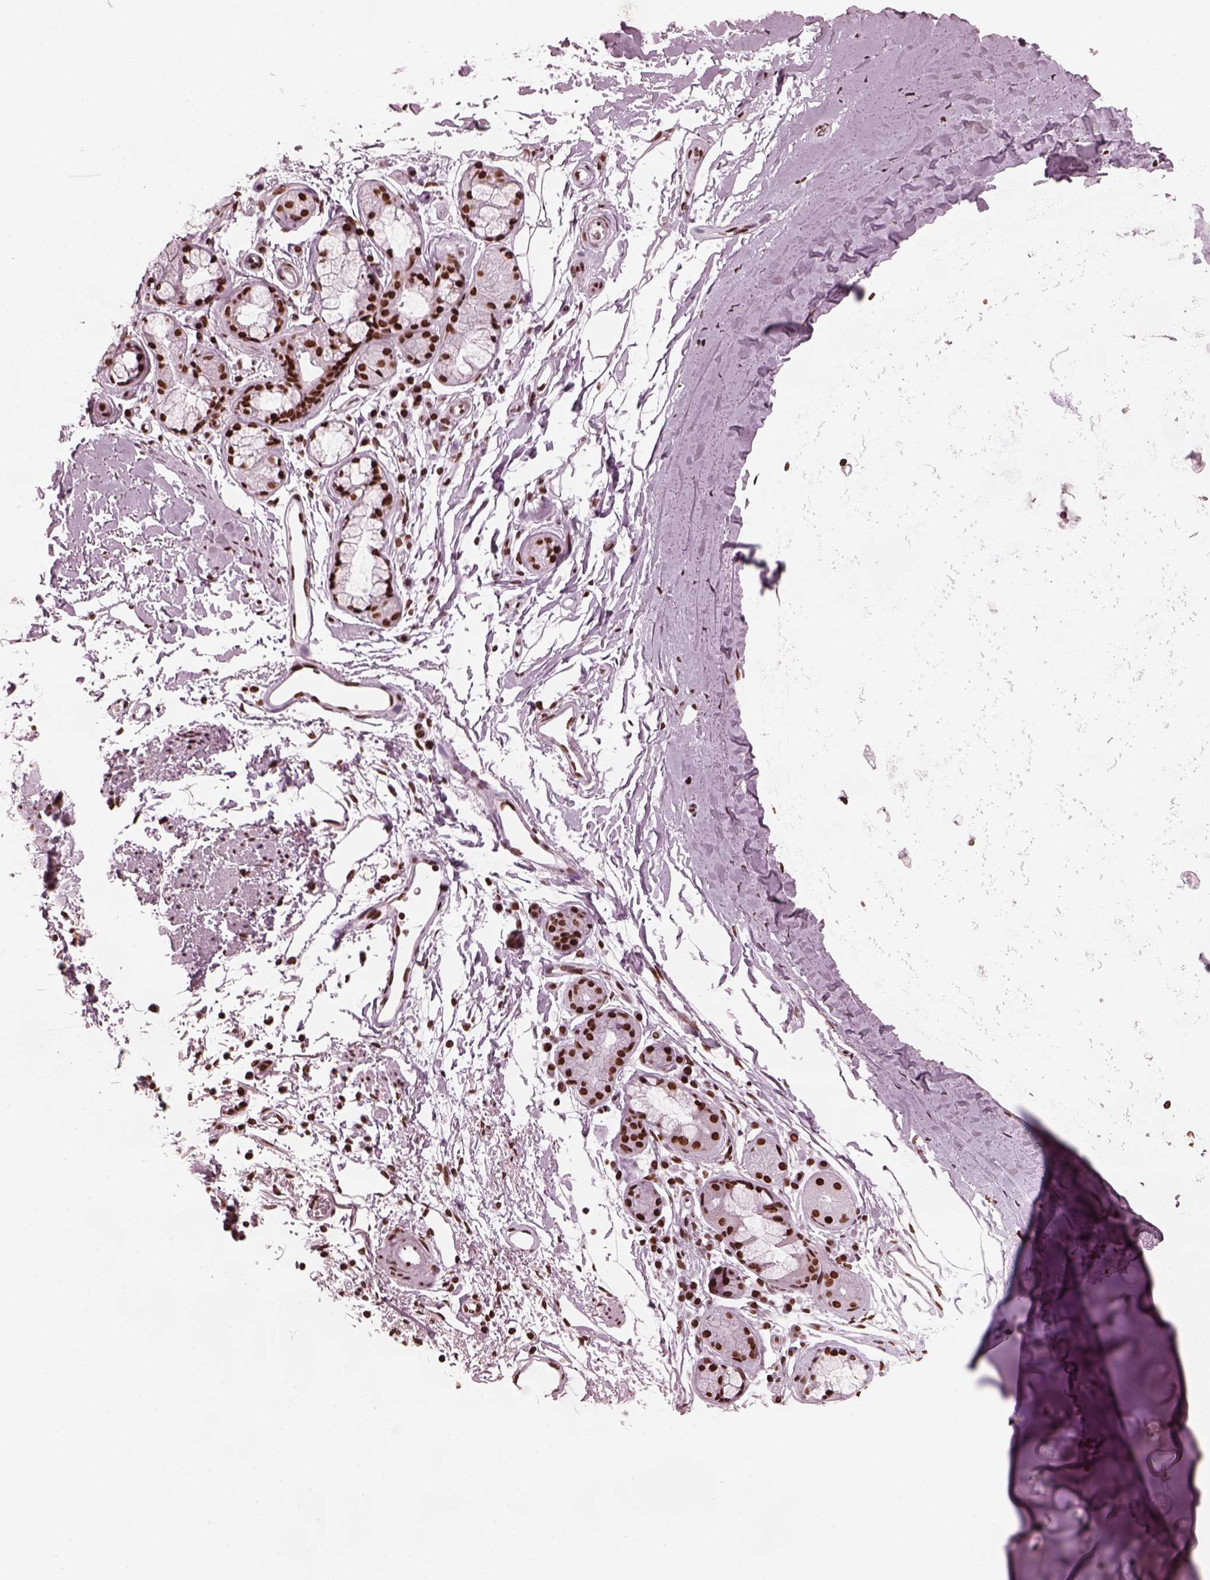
{"staining": {"intensity": "strong", "quantity": ">75%", "location": "nuclear"}, "tissue": "adipose tissue", "cell_type": "Adipocytes", "image_type": "normal", "snomed": [{"axis": "morphology", "description": "Normal tissue, NOS"}, {"axis": "topography", "description": "Lymph node"}, {"axis": "topography", "description": "Bronchus"}], "caption": "DAB immunohistochemical staining of normal adipose tissue demonstrates strong nuclear protein staining in approximately >75% of adipocytes. (Stains: DAB (3,3'-diaminobenzidine) in brown, nuclei in blue, Microscopy: brightfield microscopy at high magnification).", "gene": "CBFA2T3", "patient": {"sex": "female", "age": 70}}